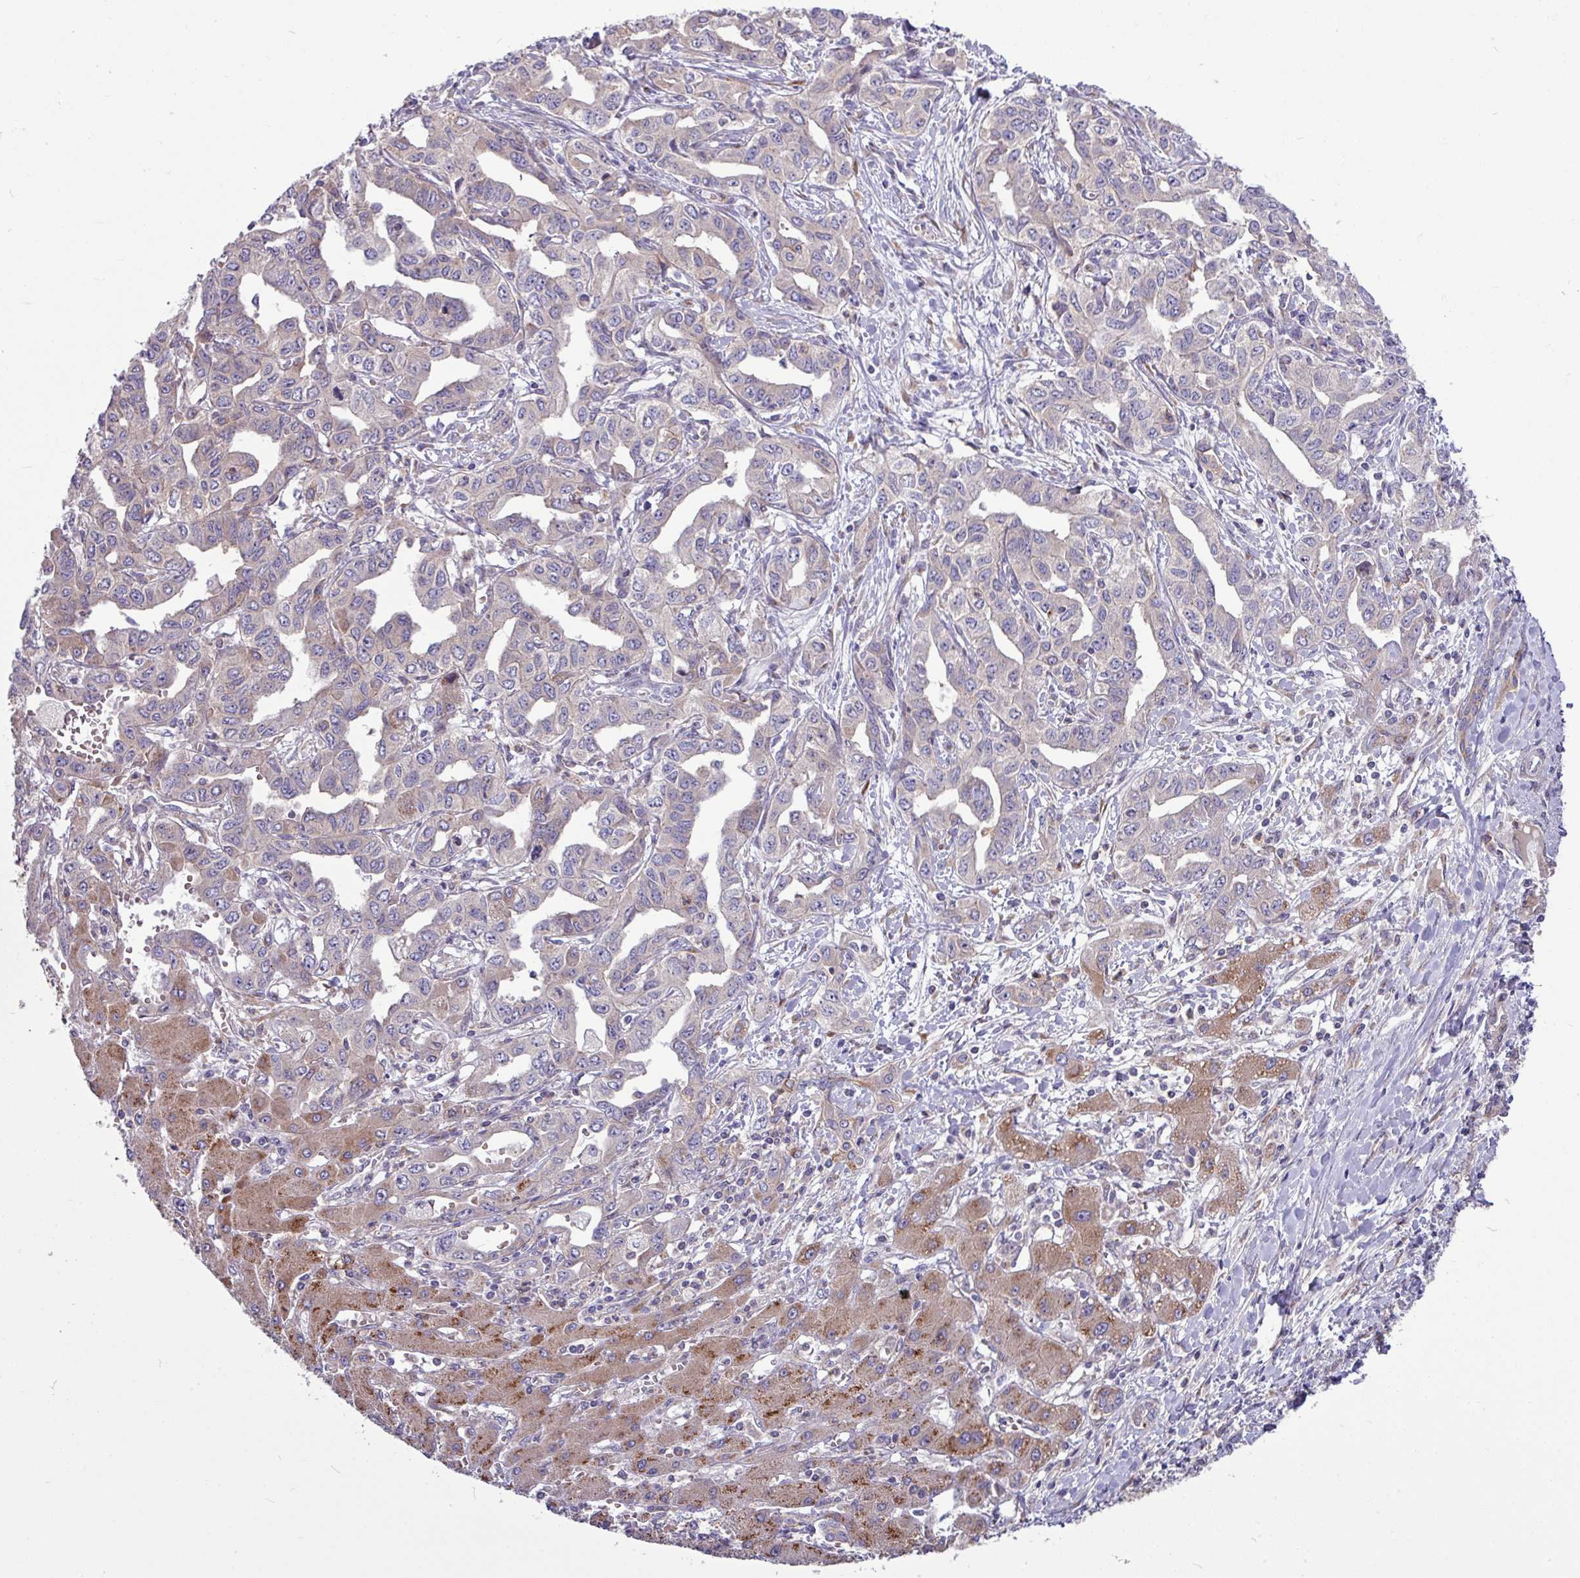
{"staining": {"intensity": "negative", "quantity": "none", "location": "none"}, "tissue": "liver cancer", "cell_type": "Tumor cells", "image_type": "cancer", "snomed": [{"axis": "morphology", "description": "Cholangiocarcinoma"}, {"axis": "topography", "description": "Liver"}], "caption": "Tumor cells are negative for protein expression in human liver cancer (cholangiocarcinoma). Brightfield microscopy of immunohistochemistry stained with DAB (brown) and hematoxylin (blue), captured at high magnification.", "gene": "LSM12", "patient": {"sex": "male", "age": 59}}